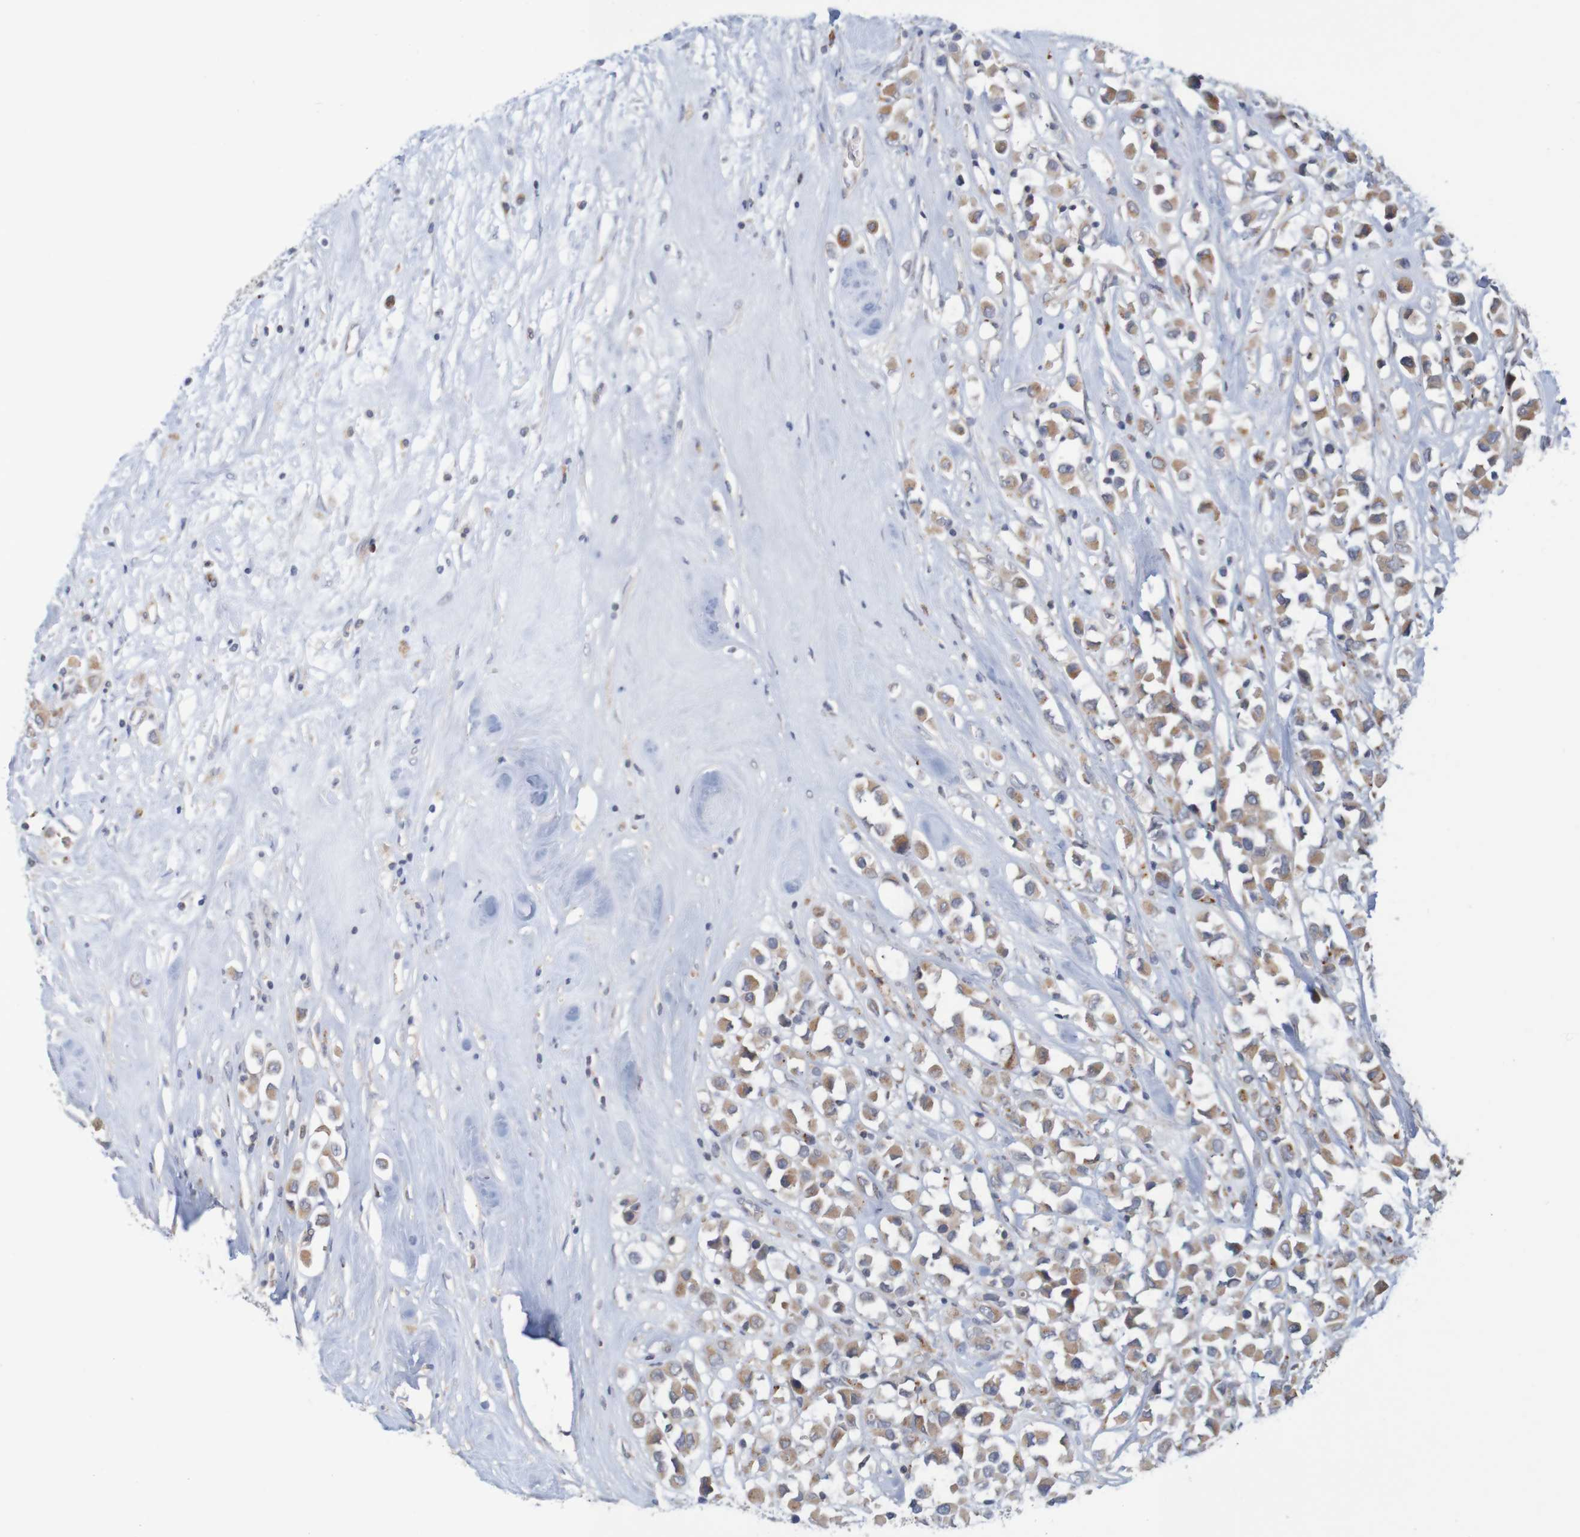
{"staining": {"intensity": "moderate", "quantity": ">75%", "location": "cytoplasmic/membranous"}, "tissue": "breast cancer", "cell_type": "Tumor cells", "image_type": "cancer", "snomed": [{"axis": "morphology", "description": "Duct carcinoma"}, {"axis": "topography", "description": "Breast"}], "caption": "Breast cancer (infiltrating ductal carcinoma) tissue demonstrates moderate cytoplasmic/membranous expression in approximately >75% of tumor cells Ihc stains the protein in brown and the nuclei are stained blue.", "gene": "NAV2", "patient": {"sex": "female", "age": 61}}